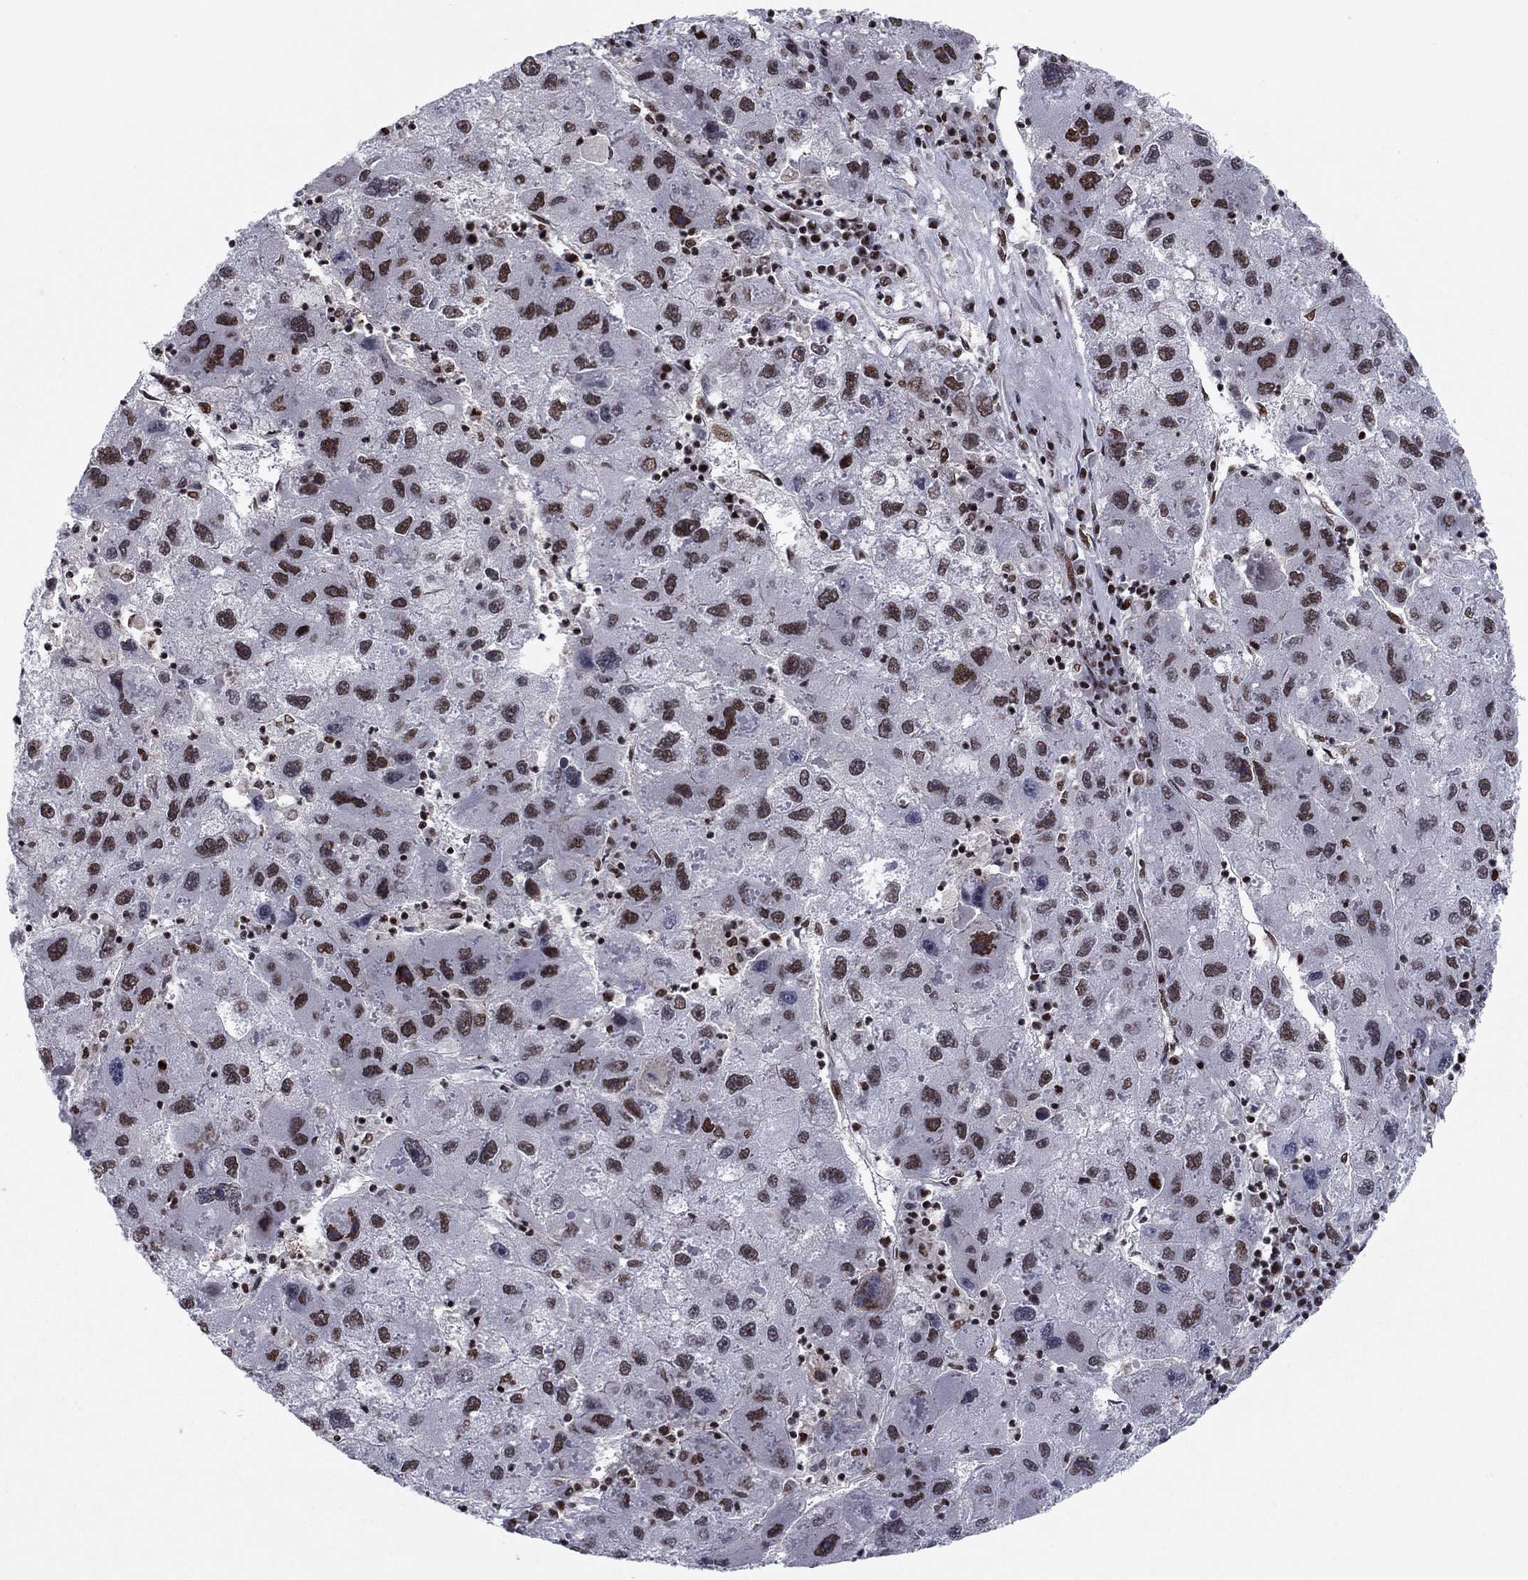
{"staining": {"intensity": "strong", "quantity": "<25%", "location": "nuclear"}, "tissue": "liver cancer", "cell_type": "Tumor cells", "image_type": "cancer", "snomed": [{"axis": "morphology", "description": "Carcinoma, Hepatocellular, NOS"}, {"axis": "topography", "description": "Liver"}], "caption": "Immunohistochemical staining of hepatocellular carcinoma (liver) exhibits medium levels of strong nuclear expression in approximately <25% of tumor cells. (DAB IHC with brightfield microscopy, high magnification).", "gene": "USP54", "patient": {"sex": "male", "age": 75}}